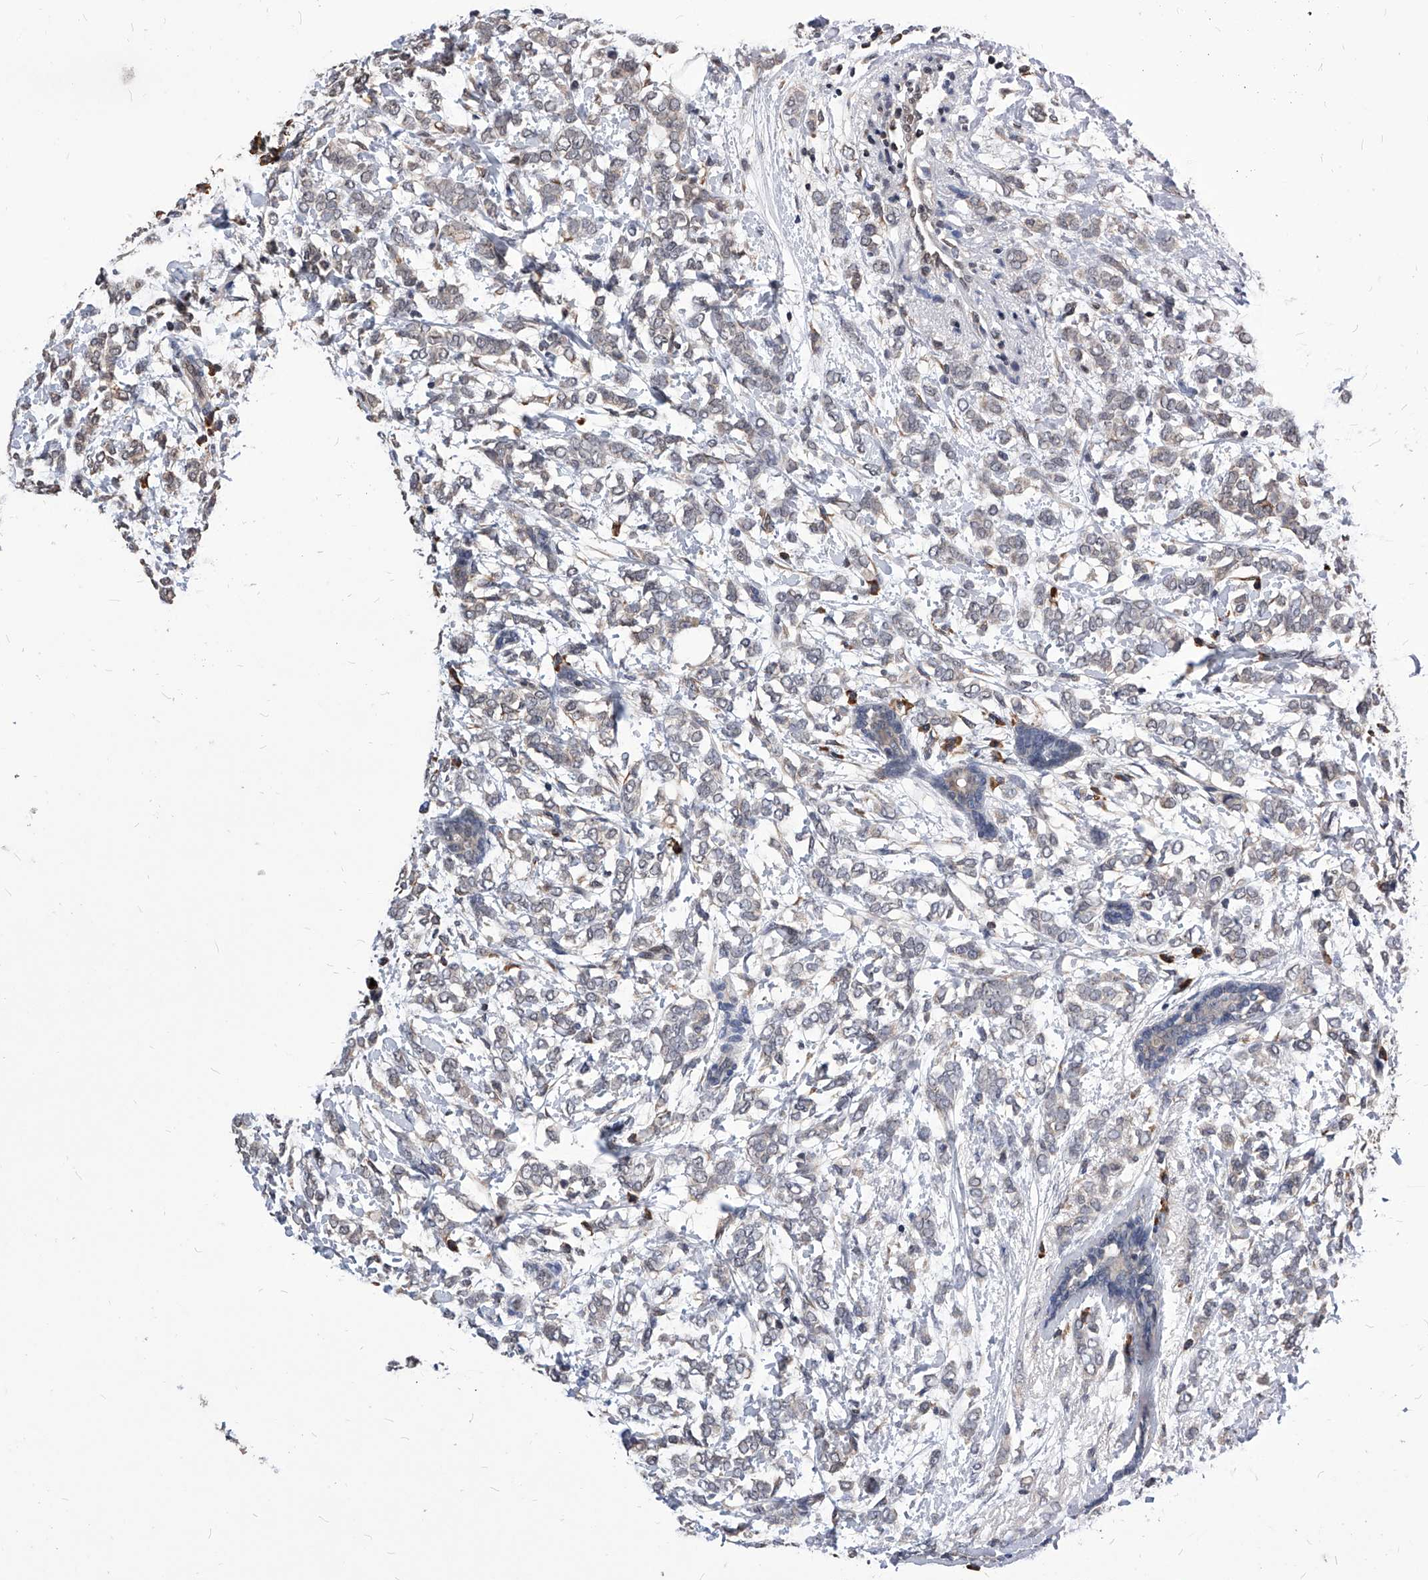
{"staining": {"intensity": "weak", "quantity": "25%-75%", "location": "cytoplasmic/membranous"}, "tissue": "breast cancer", "cell_type": "Tumor cells", "image_type": "cancer", "snomed": [{"axis": "morphology", "description": "Normal tissue, NOS"}, {"axis": "morphology", "description": "Lobular carcinoma"}, {"axis": "topography", "description": "Breast"}], "caption": "Breast lobular carcinoma stained for a protein shows weak cytoplasmic/membranous positivity in tumor cells.", "gene": "ID1", "patient": {"sex": "female", "age": 47}}